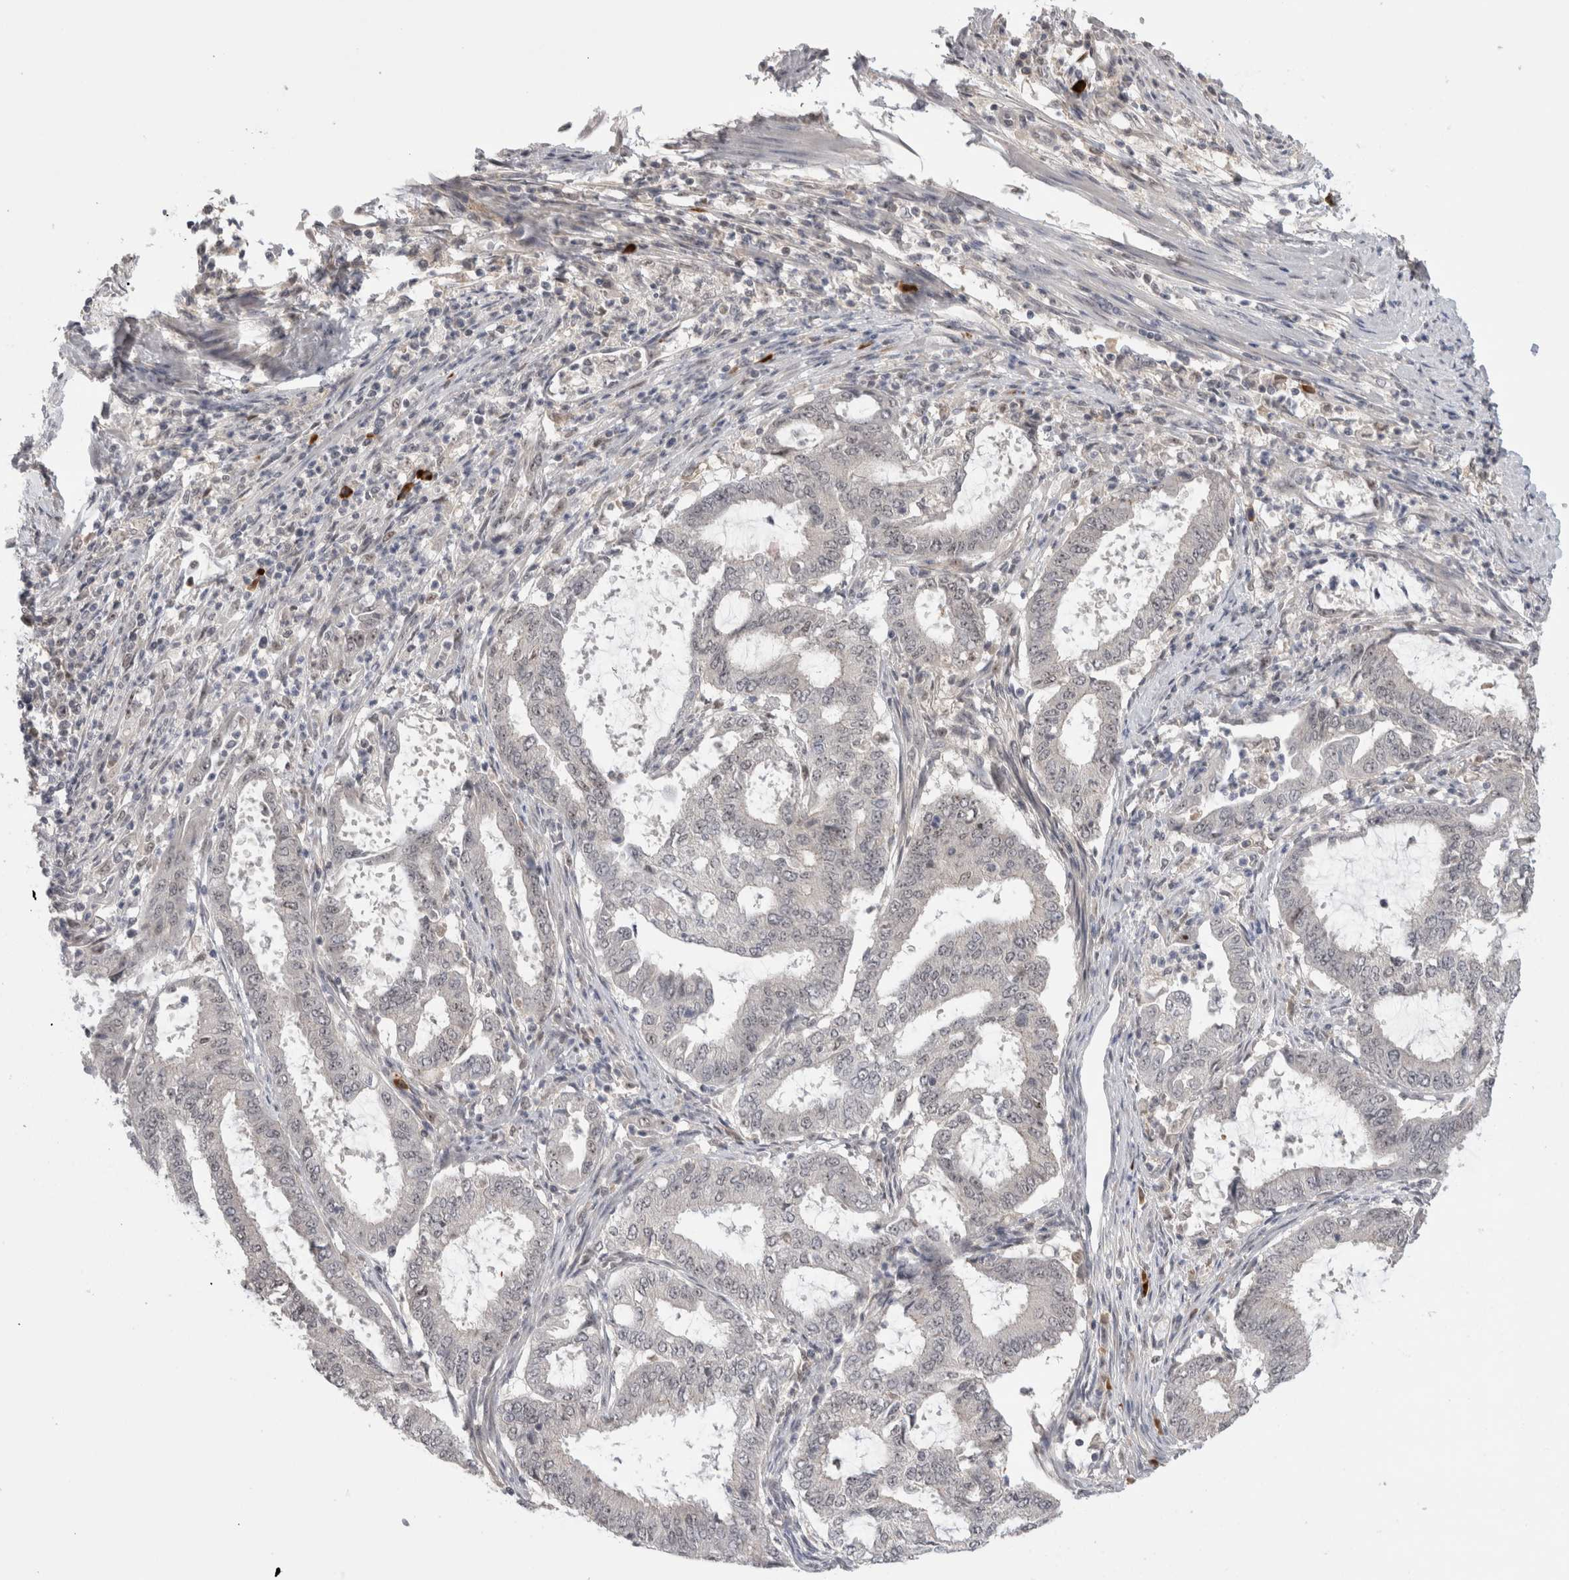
{"staining": {"intensity": "weak", "quantity": "<25%", "location": "nuclear"}, "tissue": "endometrial cancer", "cell_type": "Tumor cells", "image_type": "cancer", "snomed": [{"axis": "morphology", "description": "Adenocarcinoma, NOS"}, {"axis": "topography", "description": "Endometrium"}], "caption": "The histopathology image demonstrates no significant positivity in tumor cells of adenocarcinoma (endometrial).", "gene": "ZNF24", "patient": {"sex": "female", "age": 51}}